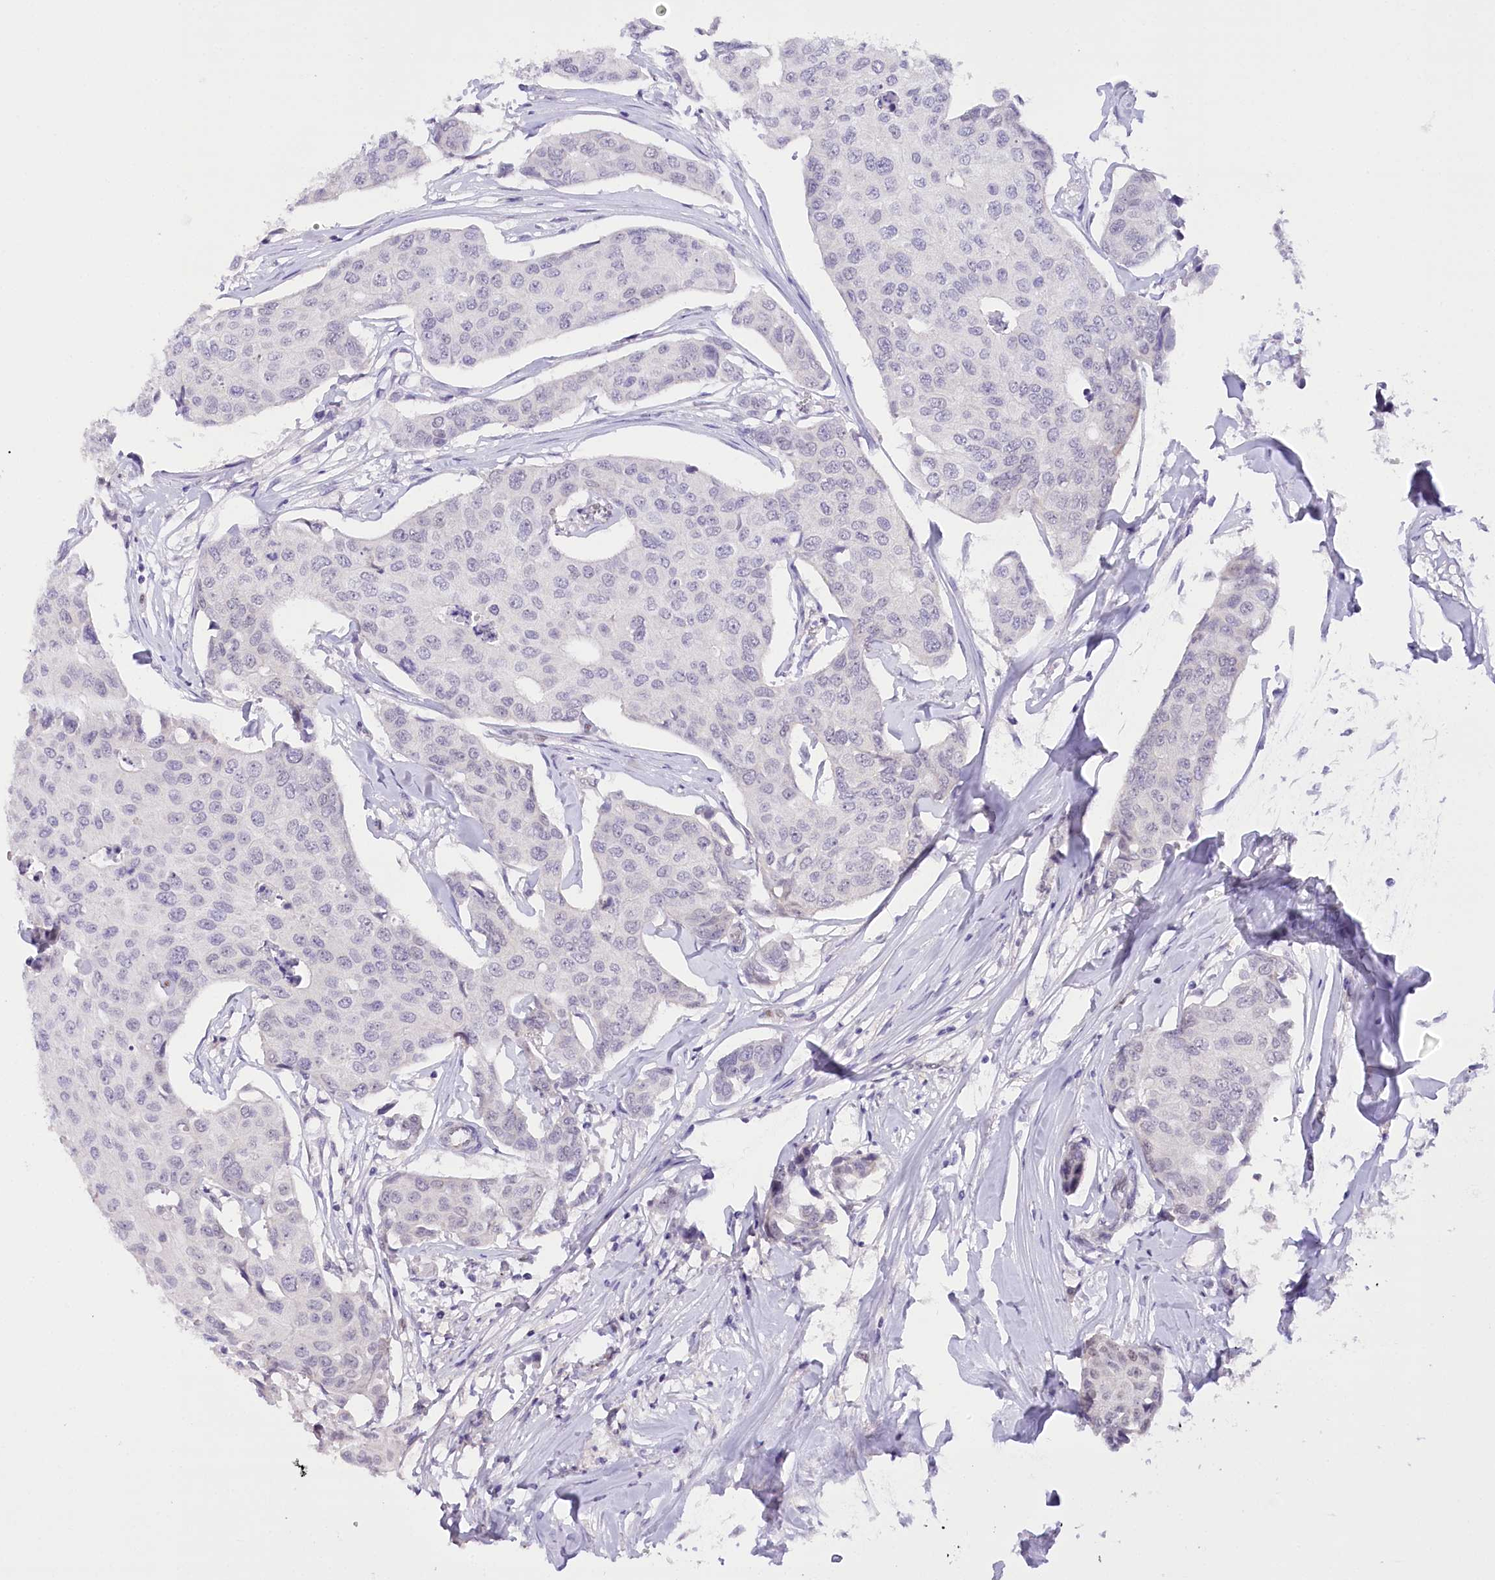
{"staining": {"intensity": "negative", "quantity": "none", "location": "none"}, "tissue": "breast cancer", "cell_type": "Tumor cells", "image_type": "cancer", "snomed": [{"axis": "morphology", "description": "Duct carcinoma"}, {"axis": "topography", "description": "Breast"}], "caption": "A high-resolution image shows immunohistochemistry staining of breast cancer, which shows no significant expression in tumor cells.", "gene": "HNRNPA0", "patient": {"sex": "female", "age": 80}}